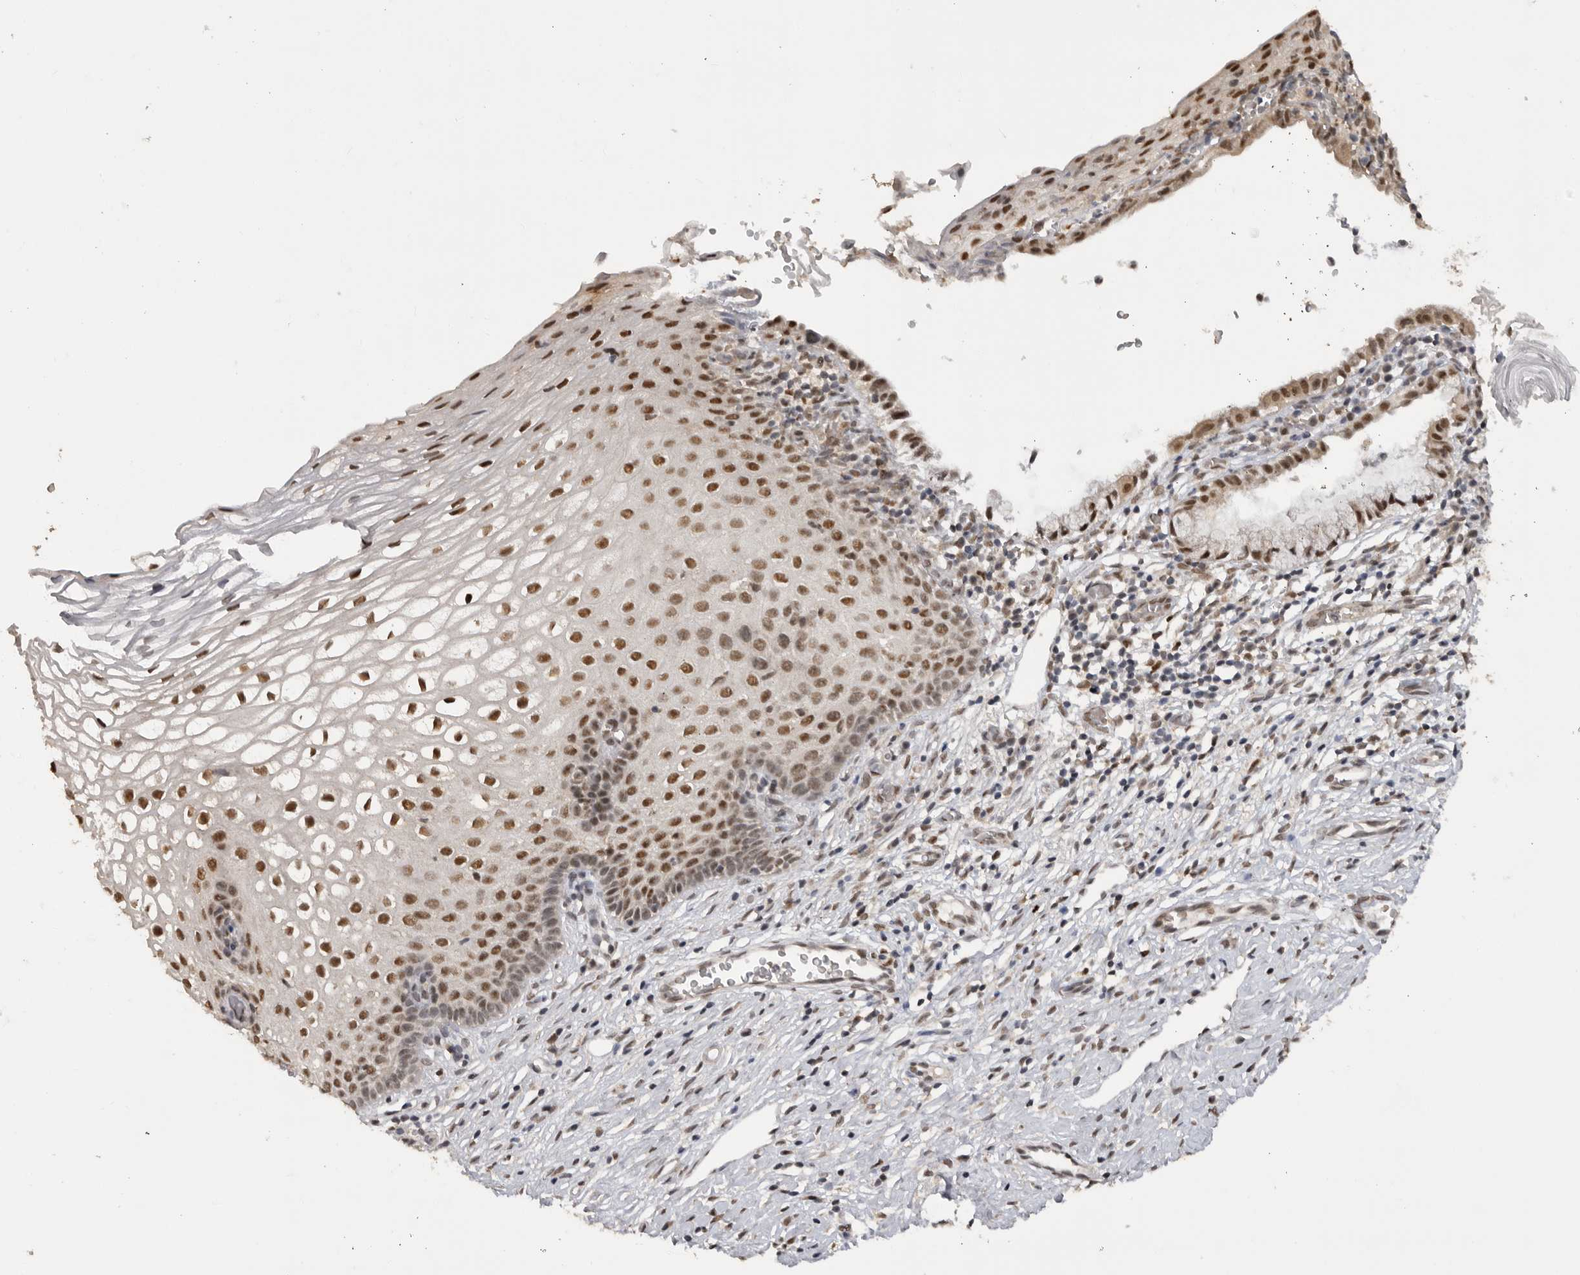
{"staining": {"intensity": "moderate", "quantity": "<25%", "location": "nuclear"}, "tissue": "cervix", "cell_type": "Glandular cells", "image_type": "normal", "snomed": [{"axis": "morphology", "description": "Normal tissue, NOS"}, {"axis": "topography", "description": "Cervix"}], "caption": "A brown stain highlights moderate nuclear expression of a protein in glandular cells of normal human cervix.", "gene": "PPP1R10", "patient": {"sex": "female", "age": 27}}